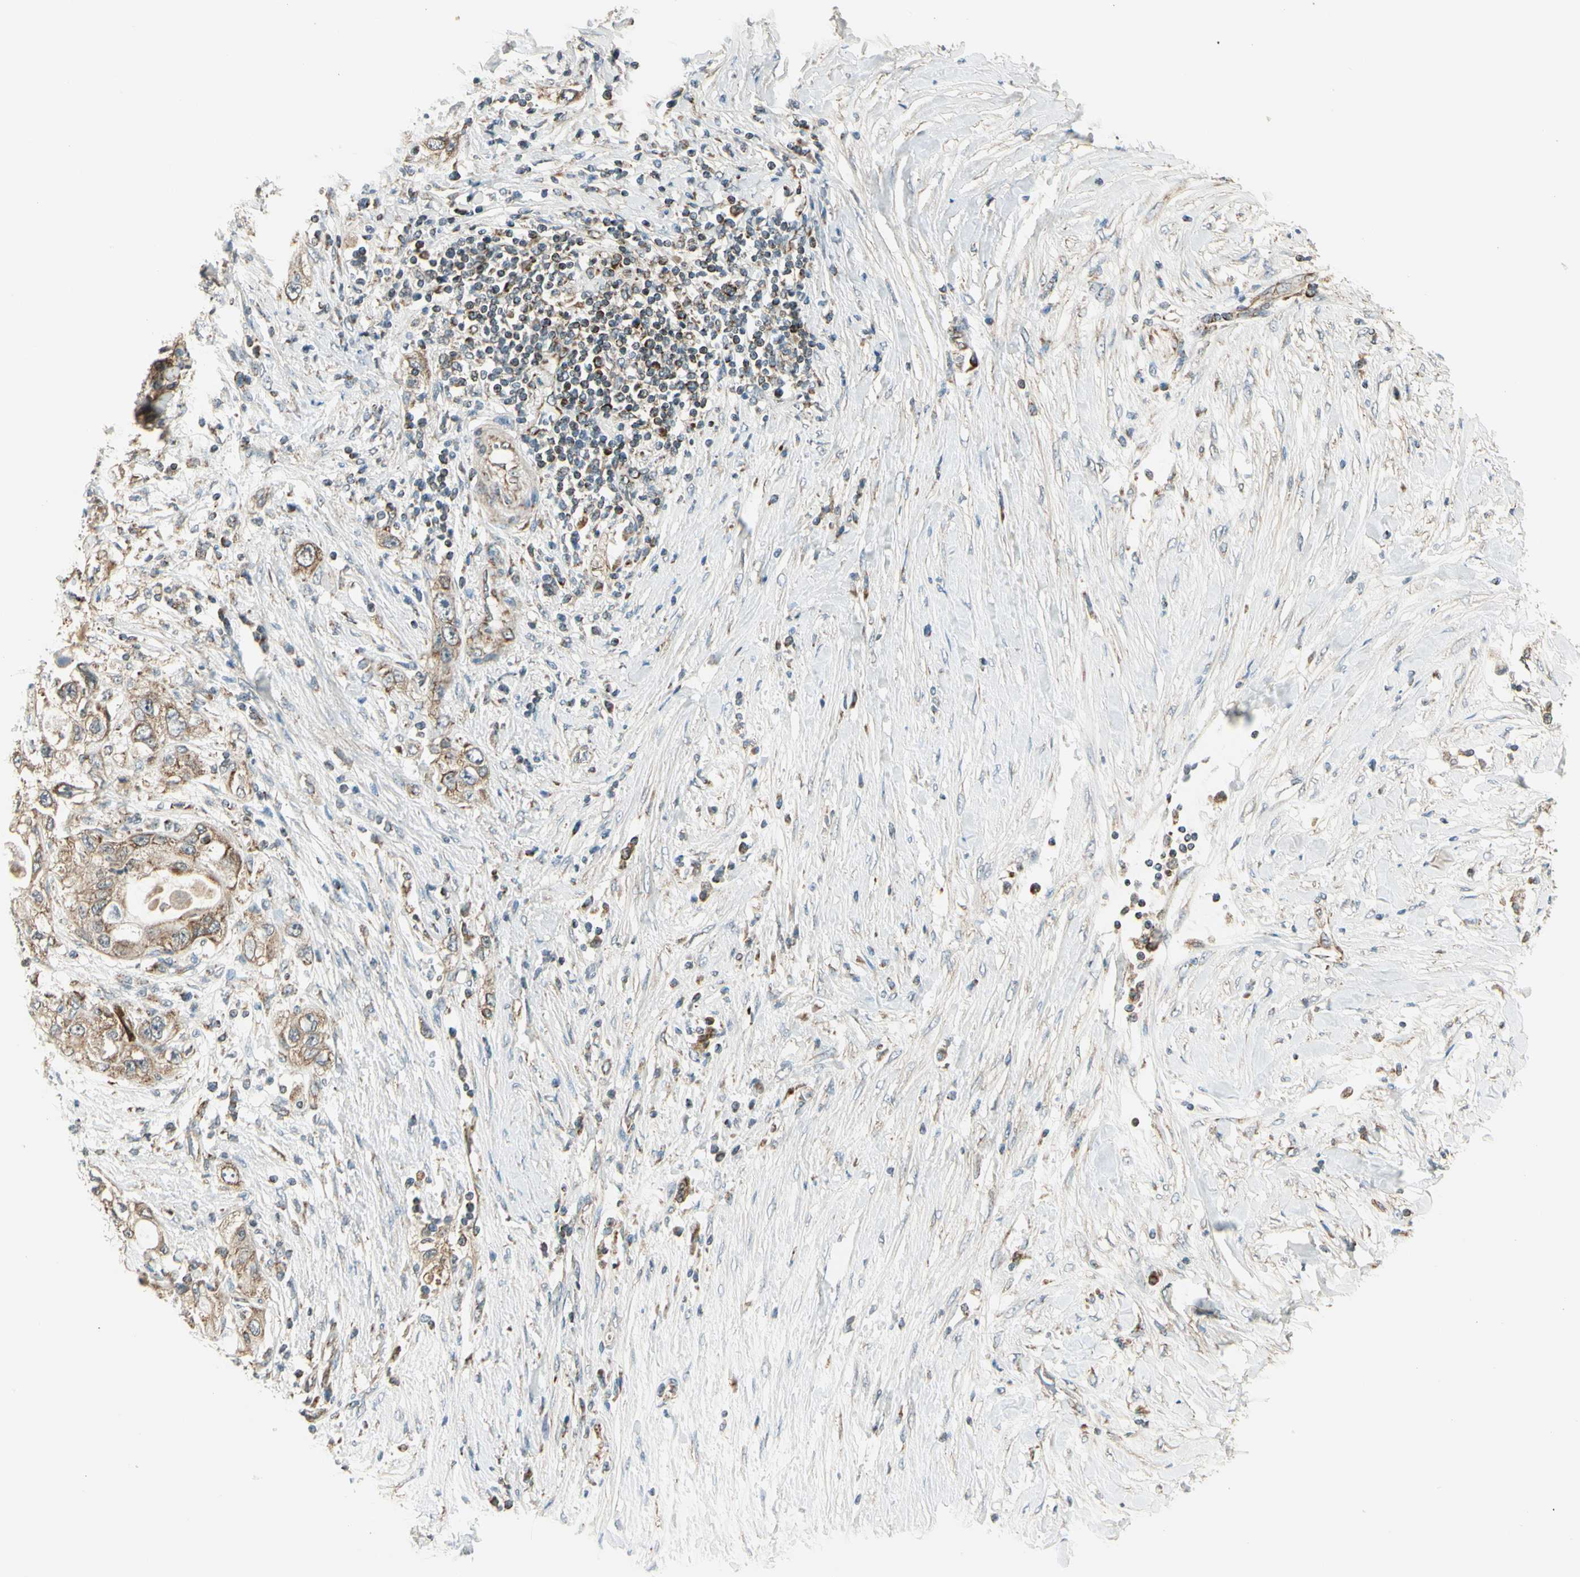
{"staining": {"intensity": "moderate", "quantity": ">75%", "location": "cytoplasmic/membranous"}, "tissue": "pancreatic cancer", "cell_type": "Tumor cells", "image_type": "cancer", "snomed": [{"axis": "morphology", "description": "Adenocarcinoma, NOS"}, {"axis": "topography", "description": "Pancreas"}], "caption": "High-power microscopy captured an immunohistochemistry (IHC) histopathology image of pancreatic cancer (adenocarcinoma), revealing moderate cytoplasmic/membranous staining in approximately >75% of tumor cells.", "gene": "EPHB3", "patient": {"sex": "female", "age": 70}}